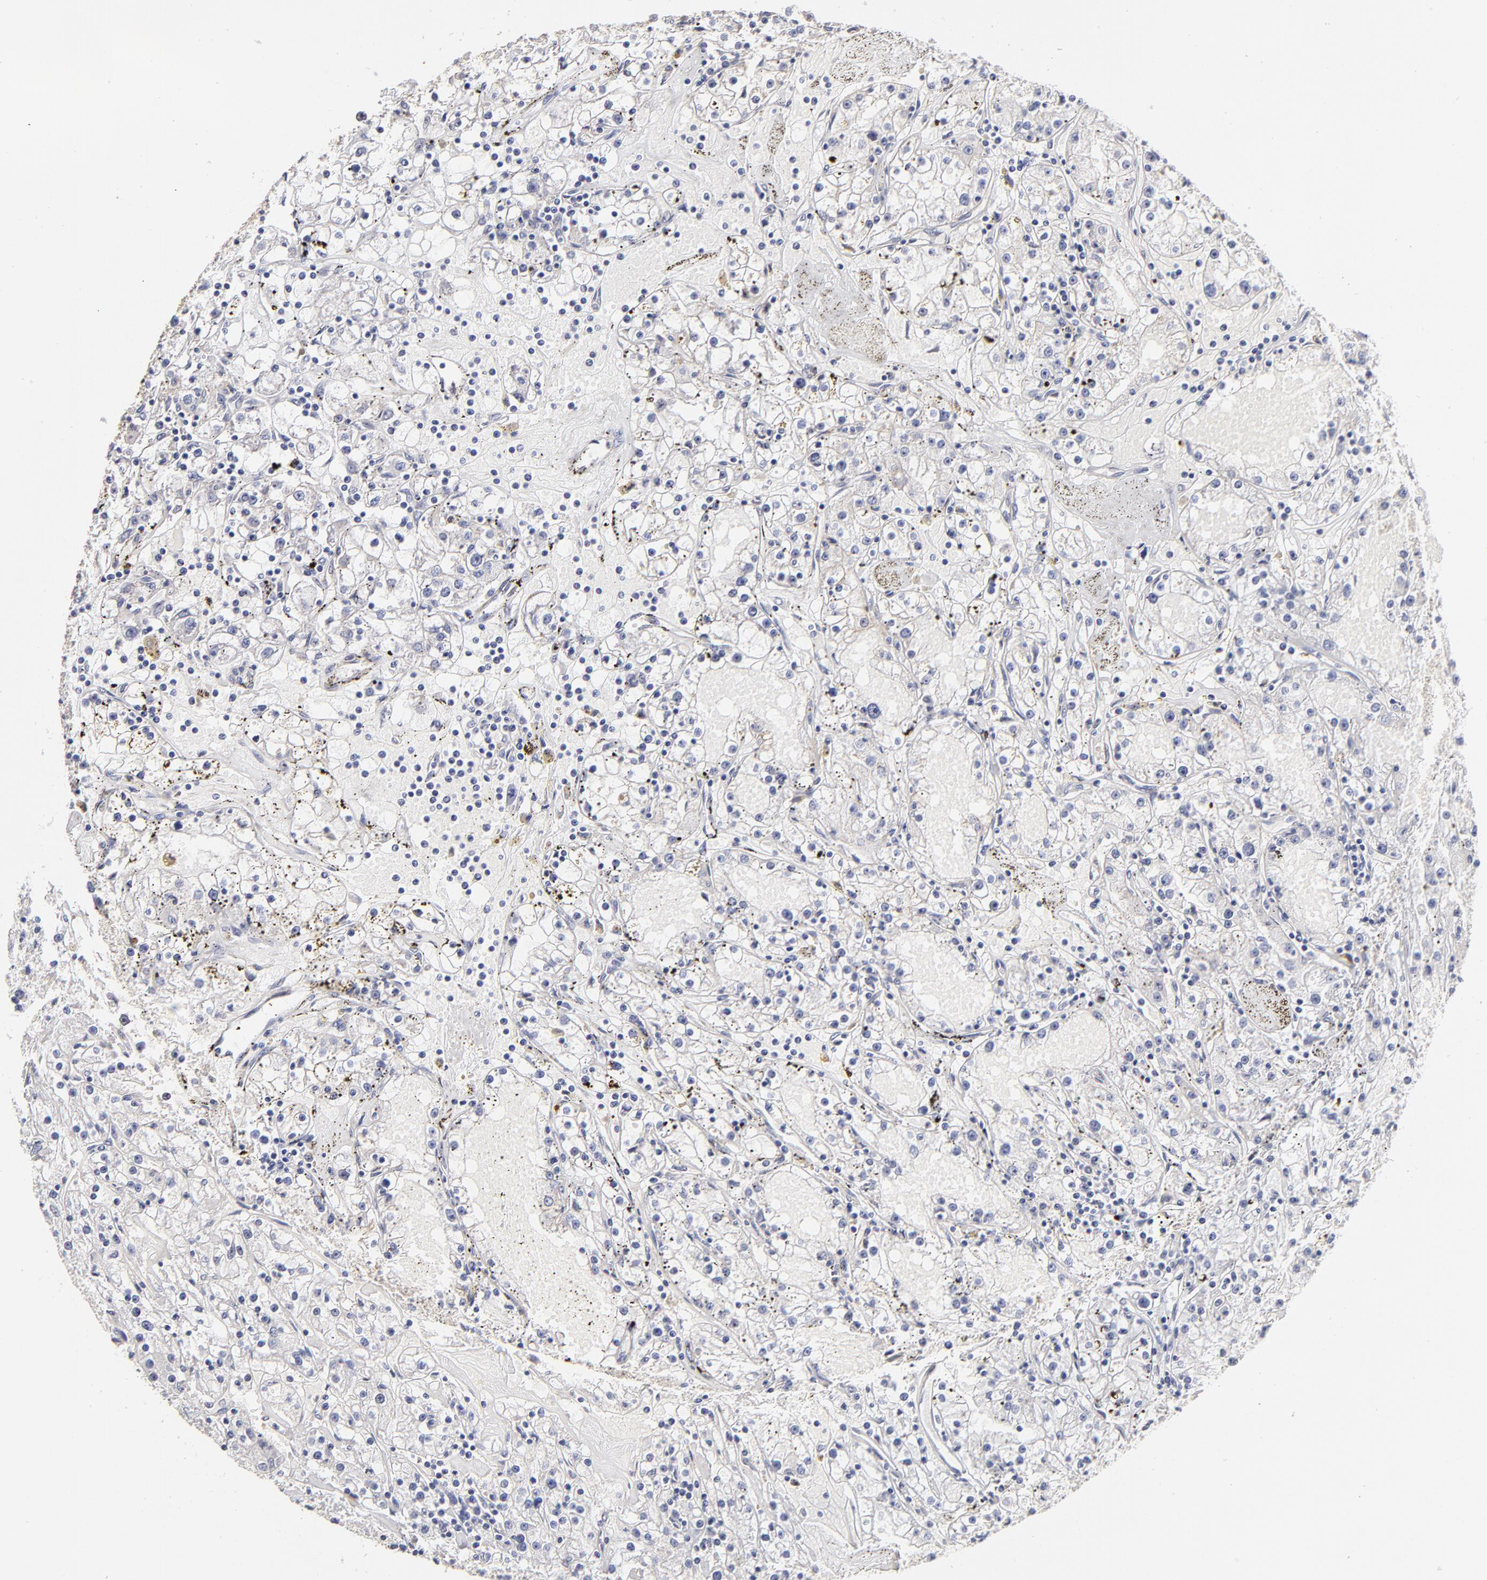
{"staining": {"intensity": "weak", "quantity": "25%-75%", "location": "cytoplasmic/membranous"}, "tissue": "renal cancer", "cell_type": "Tumor cells", "image_type": "cancer", "snomed": [{"axis": "morphology", "description": "Adenocarcinoma, NOS"}, {"axis": "topography", "description": "Kidney"}], "caption": "Adenocarcinoma (renal) tissue reveals weak cytoplasmic/membranous positivity in about 25%-75% of tumor cells, visualized by immunohistochemistry.", "gene": "ZNF10", "patient": {"sex": "male", "age": 56}}